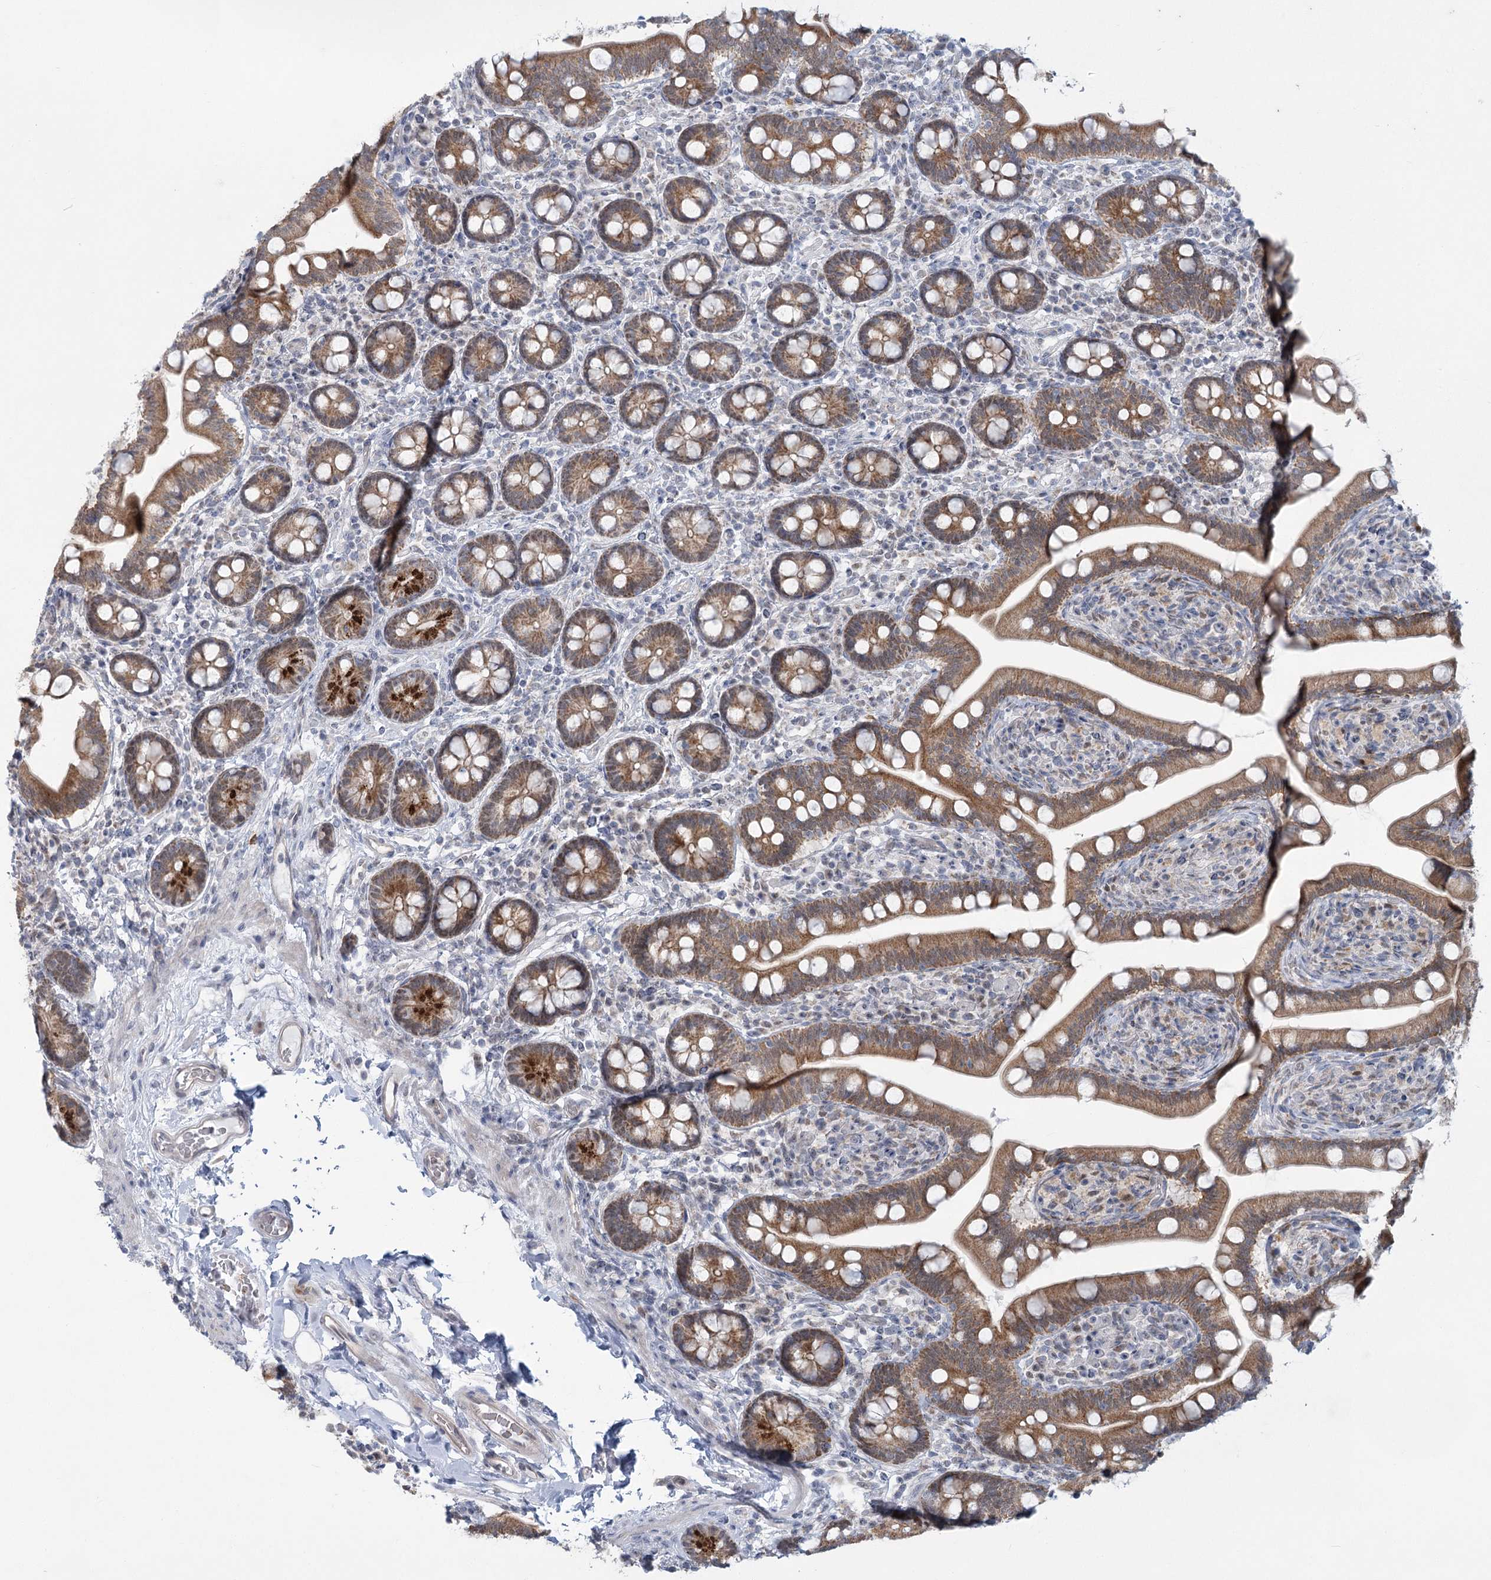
{"staining": {"intensity": "moderate", "quantity": ">75%", "location": "cytoplasmic/membranous"}, "tissue": "small intestine", "cell_type": "Glandular cells", "image_type": "normal", "snomed": [{"axis": "morphology", "description": "Normal tissue, NOS"}, {"axis": "topography", "description": "Small intestine"}], "caption": "Brown immunohistochemical staining in normal human small intestine shows moderate cytoplasmic/membranous positivity in approximately >75% of glandular cells.", "gene": "MTG1", "patient": {"sex": "female", "age": 64}}